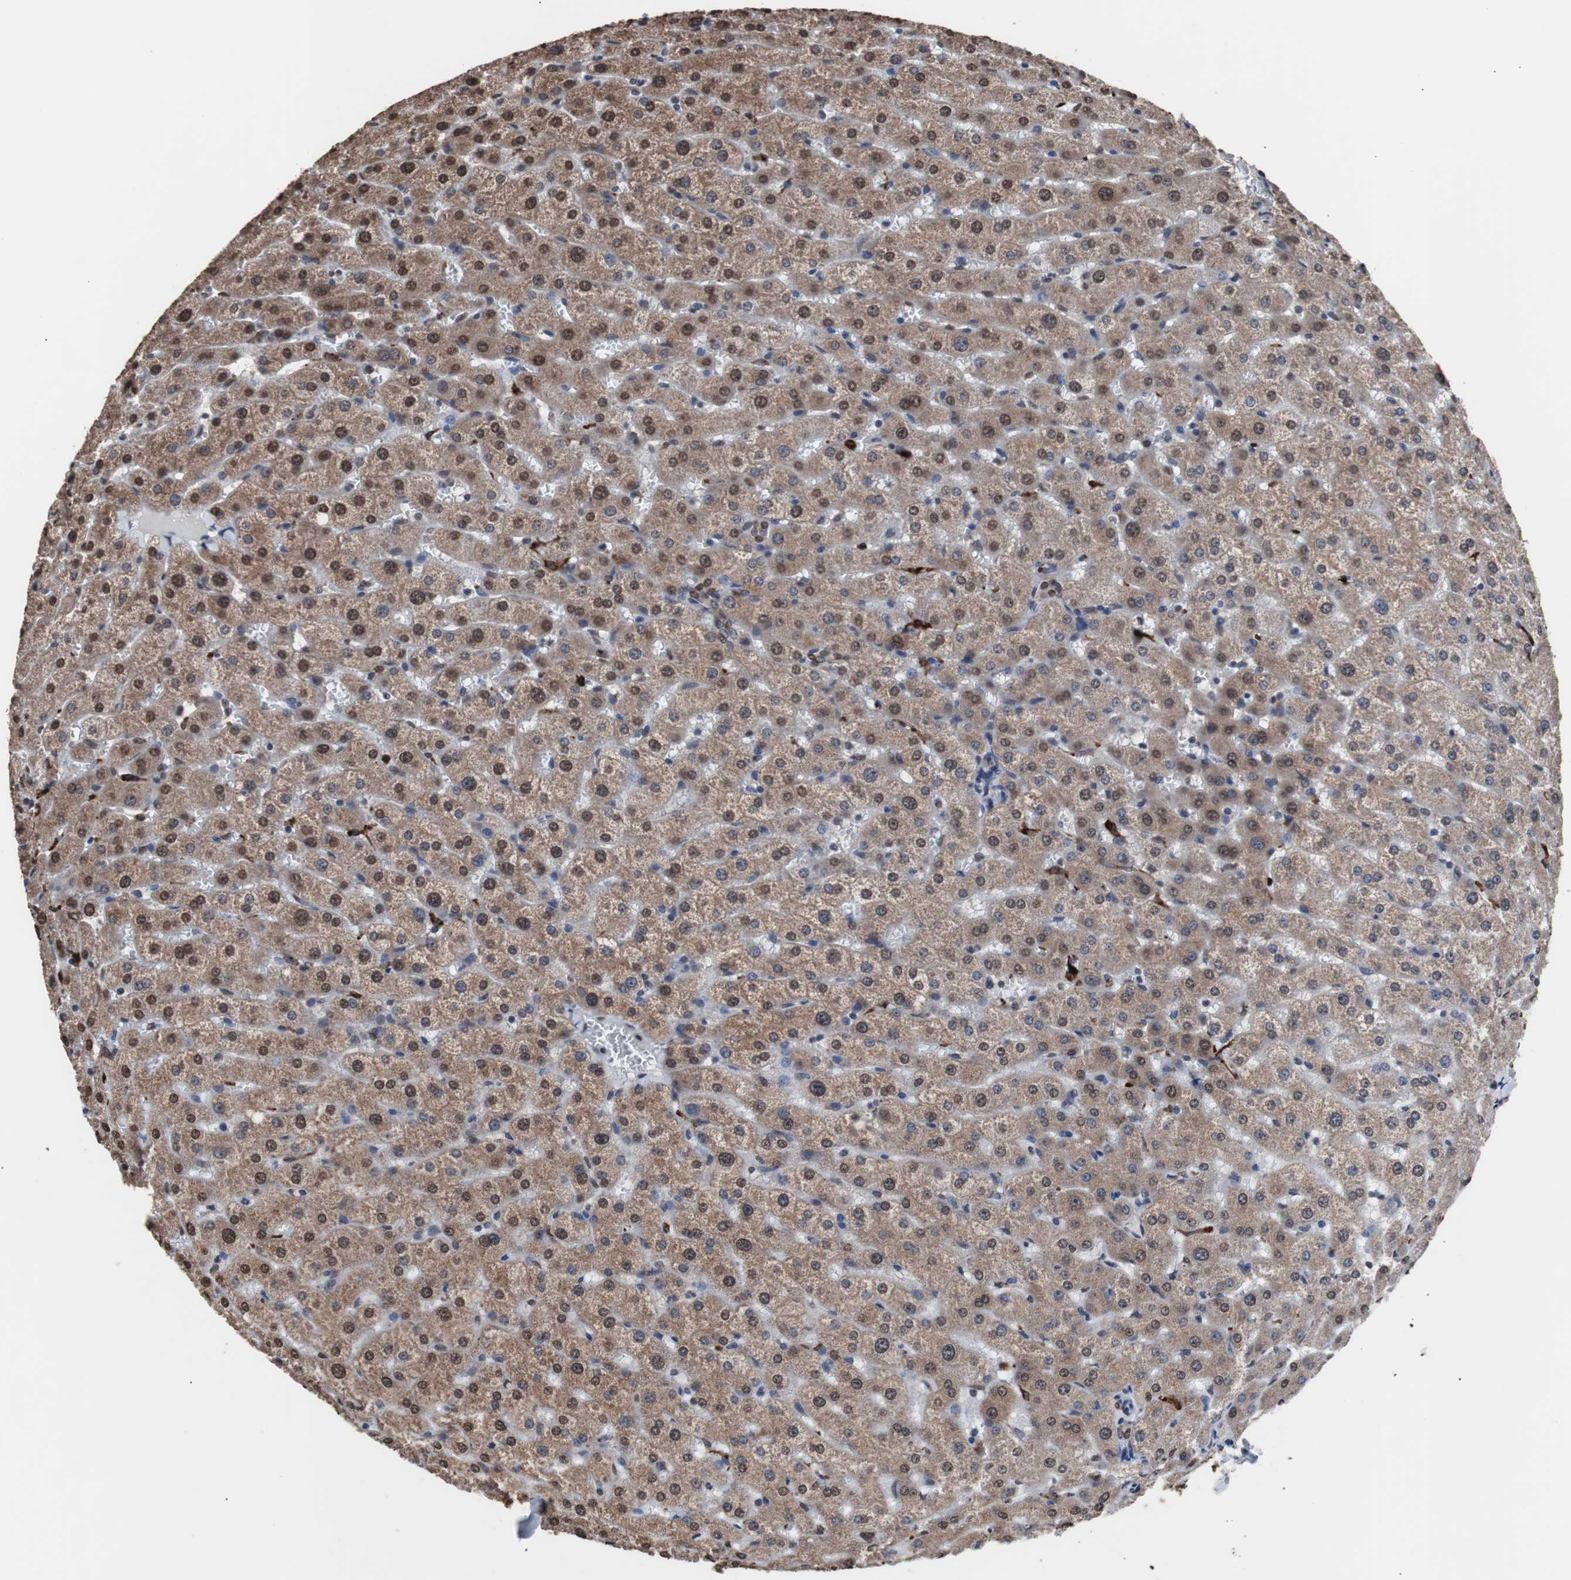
{"staining": {"intensity": "moderate", "quantity": ">75%", "location": "nuclear"}, "tissue": "liver", "cell_type": "Cholangiocytes", "image_type": "normal", "snomed": [{"axis": "morphology", "description": "Normal tissue, NOS"}, {"axis": "morphology", "description": "Fibrosis, NOS"}, {"axis": "topography", "description": "Liver"}], "caption": "High-magnification brightfield microscopy of unremarkable liver stained with DAB (brown) and counterstained with hematoxylin (blue). cholangiocytes exhibit moderate nuclear expression is present in about>75% of cells.", "gene": "MED27", "patient": {"sex": "female", "age": 29}}